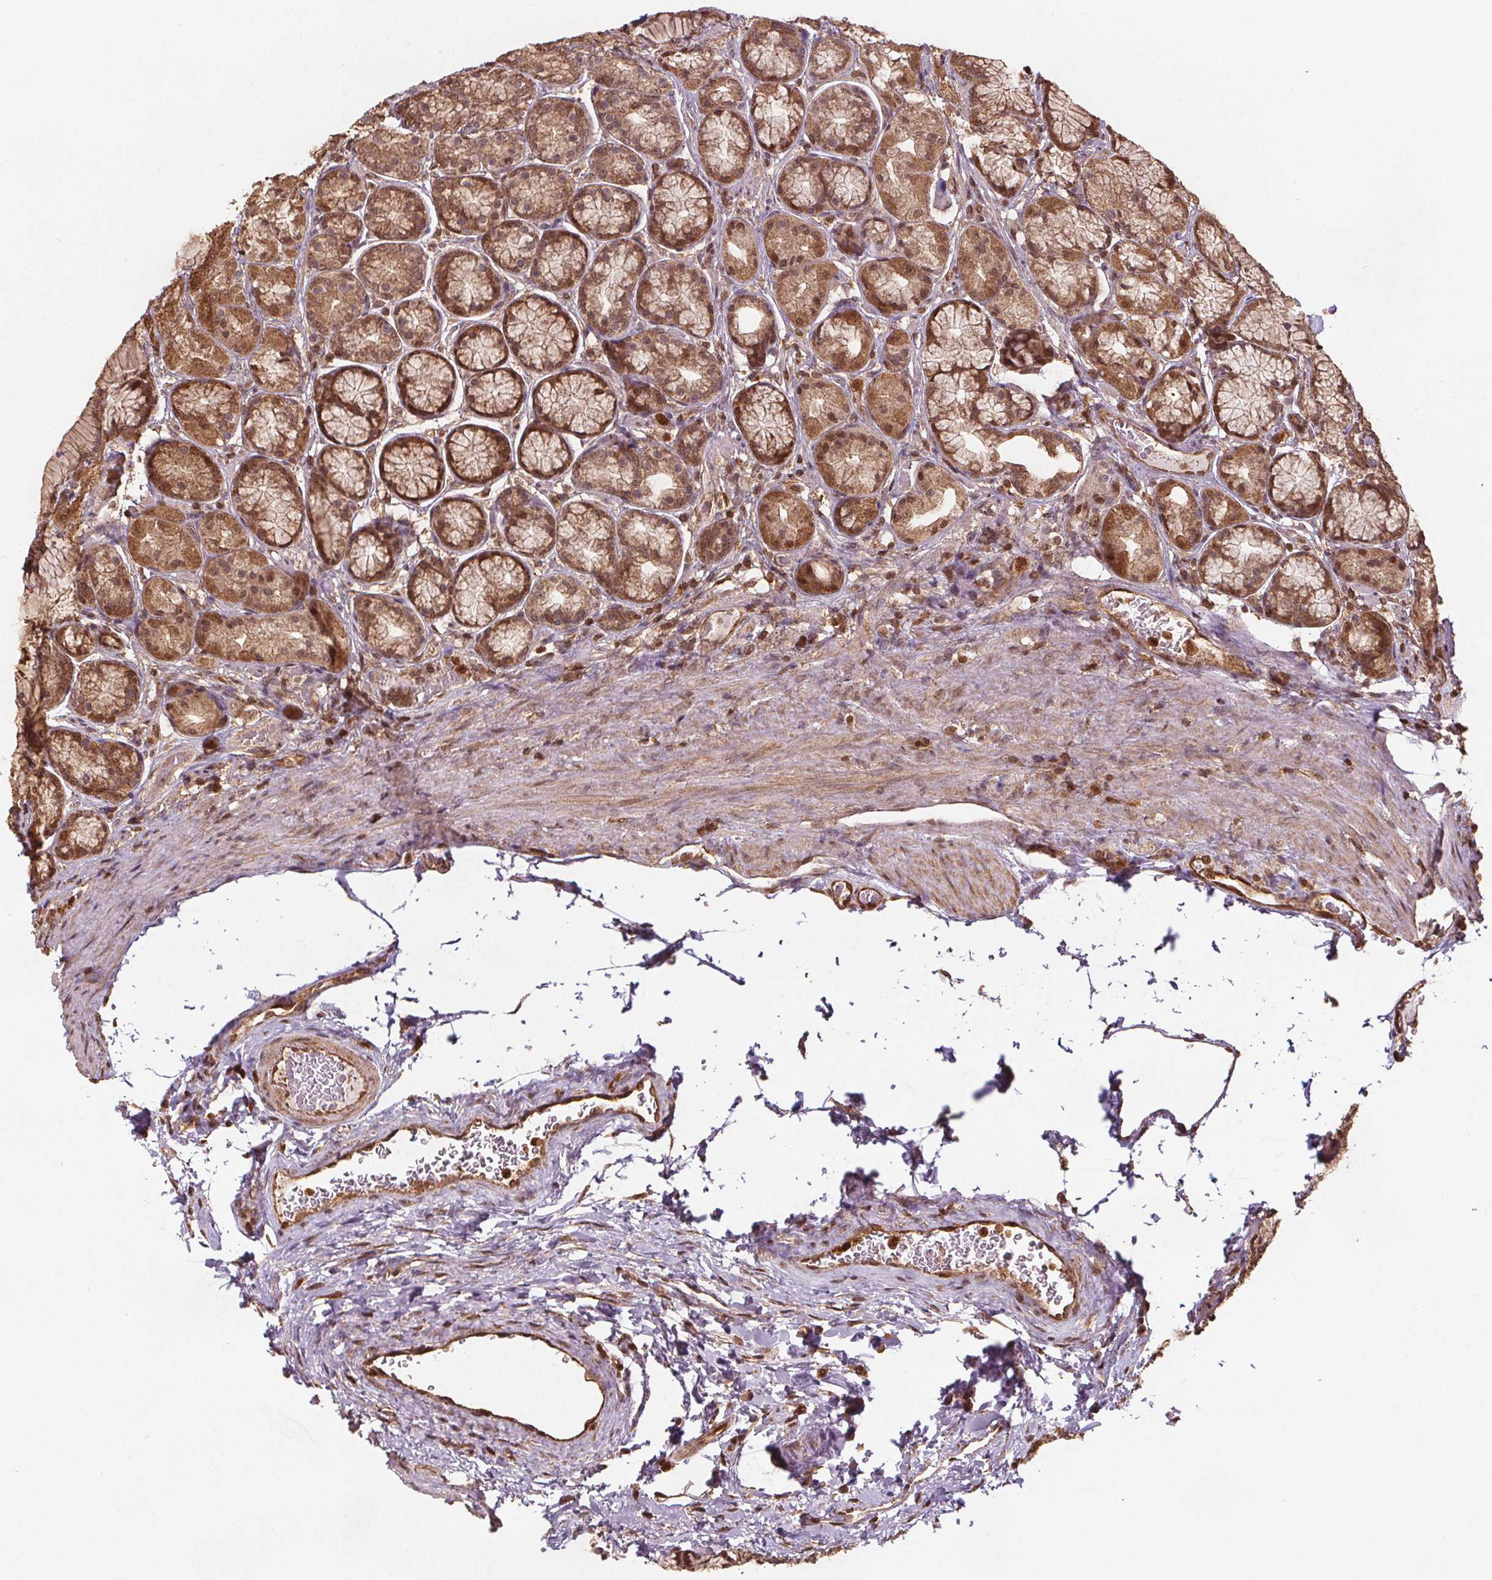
{"staining": {"intensity": "moderate", "quantity": ">75%", "location": "cytoplasmic/membranous,nuclear"}, "tissue": "stomach", "cell_type": "Glandular cells", "image_type": "normal", "snomed": [{"axis": "morphology", "description": "Normal tissue, NOS"}, {"axis": "morphology", "description": "Adenocarcinoma, NOS"}, {"axis": "morphology", "description": "Adenocarcinoma, High grade"}, {"axis": "topography", "description": "Stomach, upper"}, {"axis": "topography", "description": "Stomach"}], "caption": "Unremarkable stomach displays moderate cytoplasmic/membranous,nuclear positivity in approximately >75% of glandular cells (brown staining indicates protein expression, while blue staining denotes nuclei)..", "gene": "ENO1", "patient": {"sex": "female", "age": 65}}